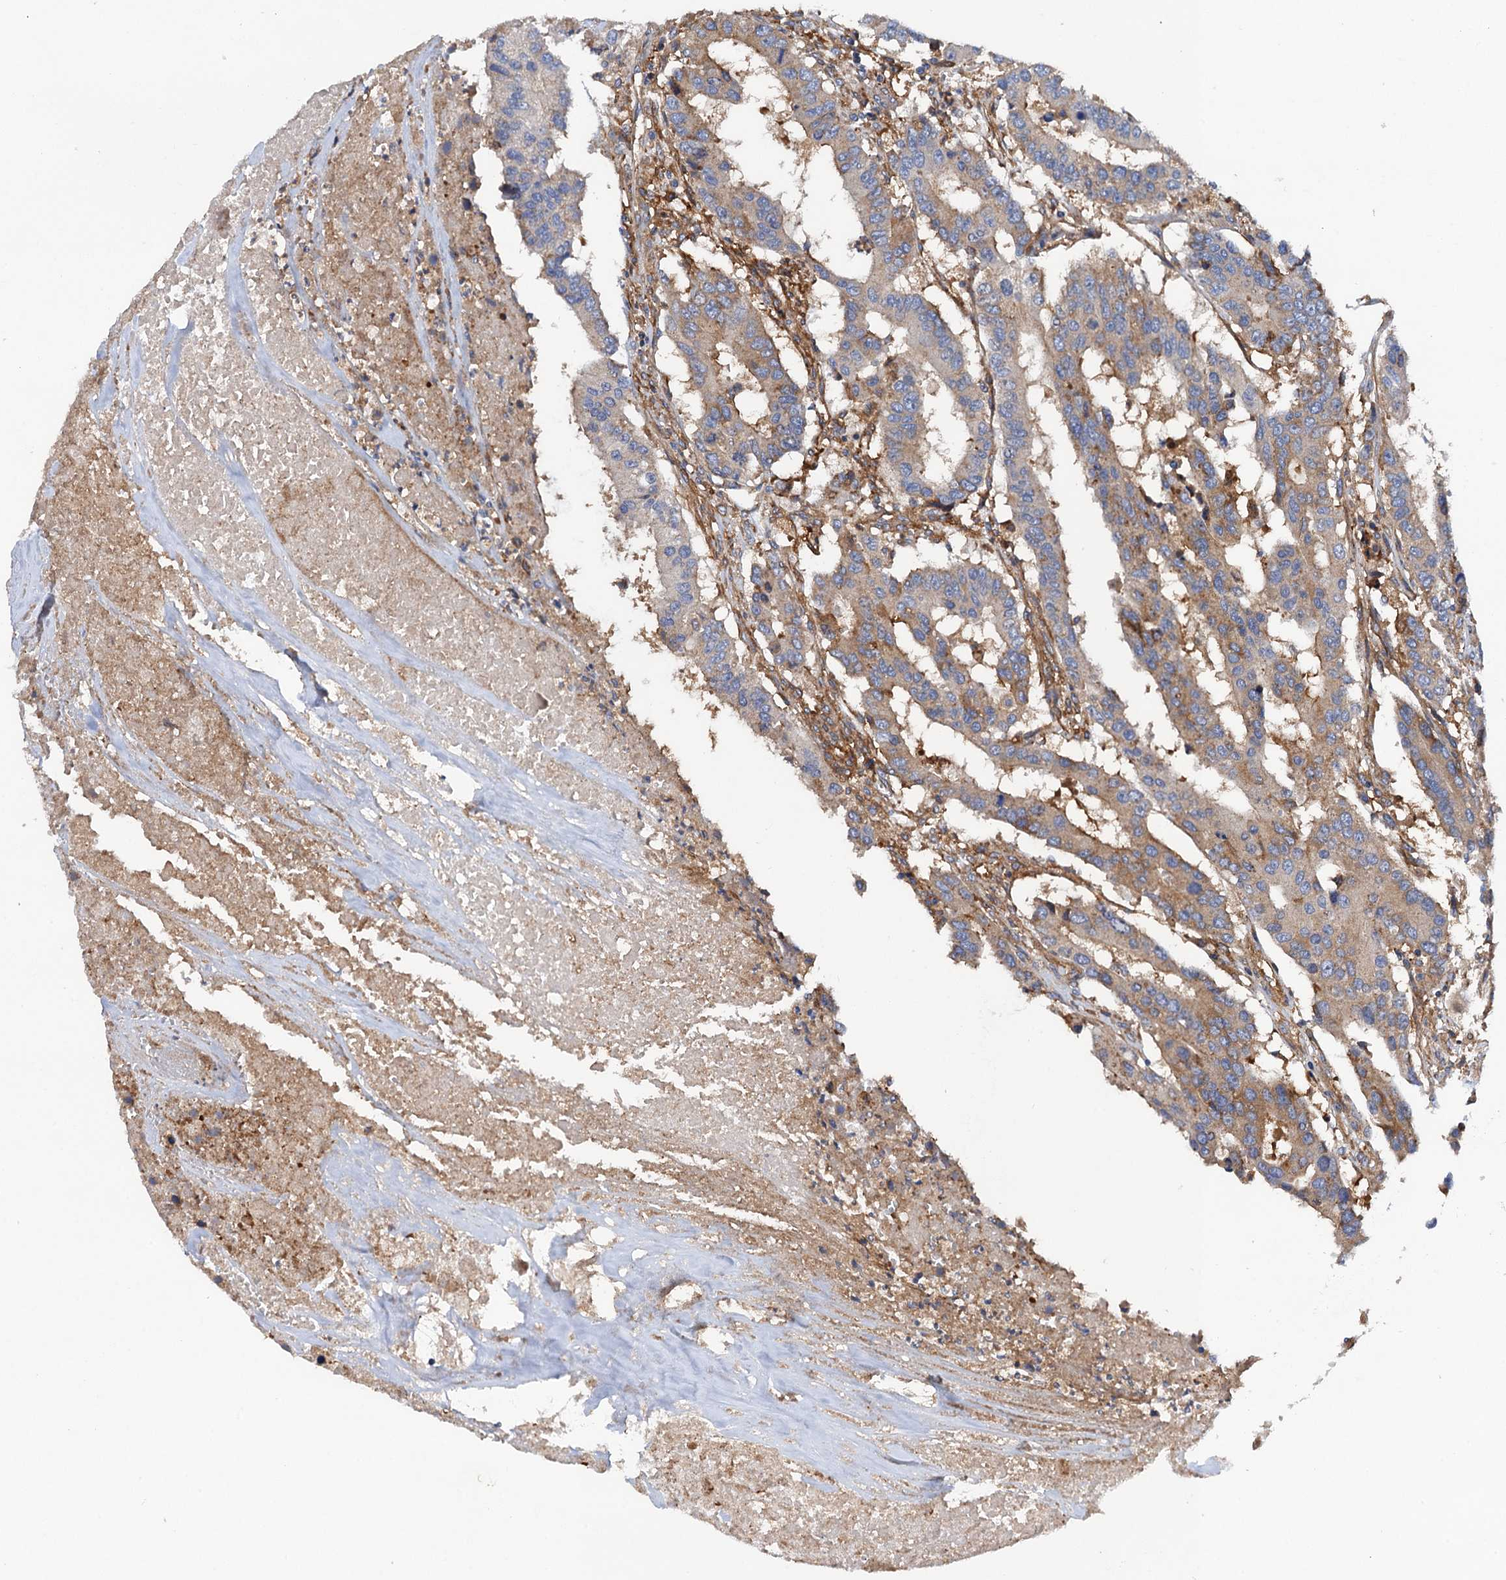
{"staining": {"intensity": "moderate", "quantity": "<25%", "location": "cytoplasmic/membranous"}, "tissue": "colorectal cancer", "cell_type": "Tumor cells", "image_type": "cancer", "snomed": [{"axis": "morphology", "description": "Adenocarcinoma, NOS"}, {"axis": "topography", "description": "Colon"}], "caption": "Immunohistochemistry micrograph of neoplastic tissue: colorectal adenocarcinoma stained using IHC reveals low levels of moderate protein expression localized specifically in the cytoplasmic/membranous of tumor cells, appearing as a cytoplasmic/membranous brown color.", "gene": "MRPL48", "patient": {"sex": "male", "age": 77}}